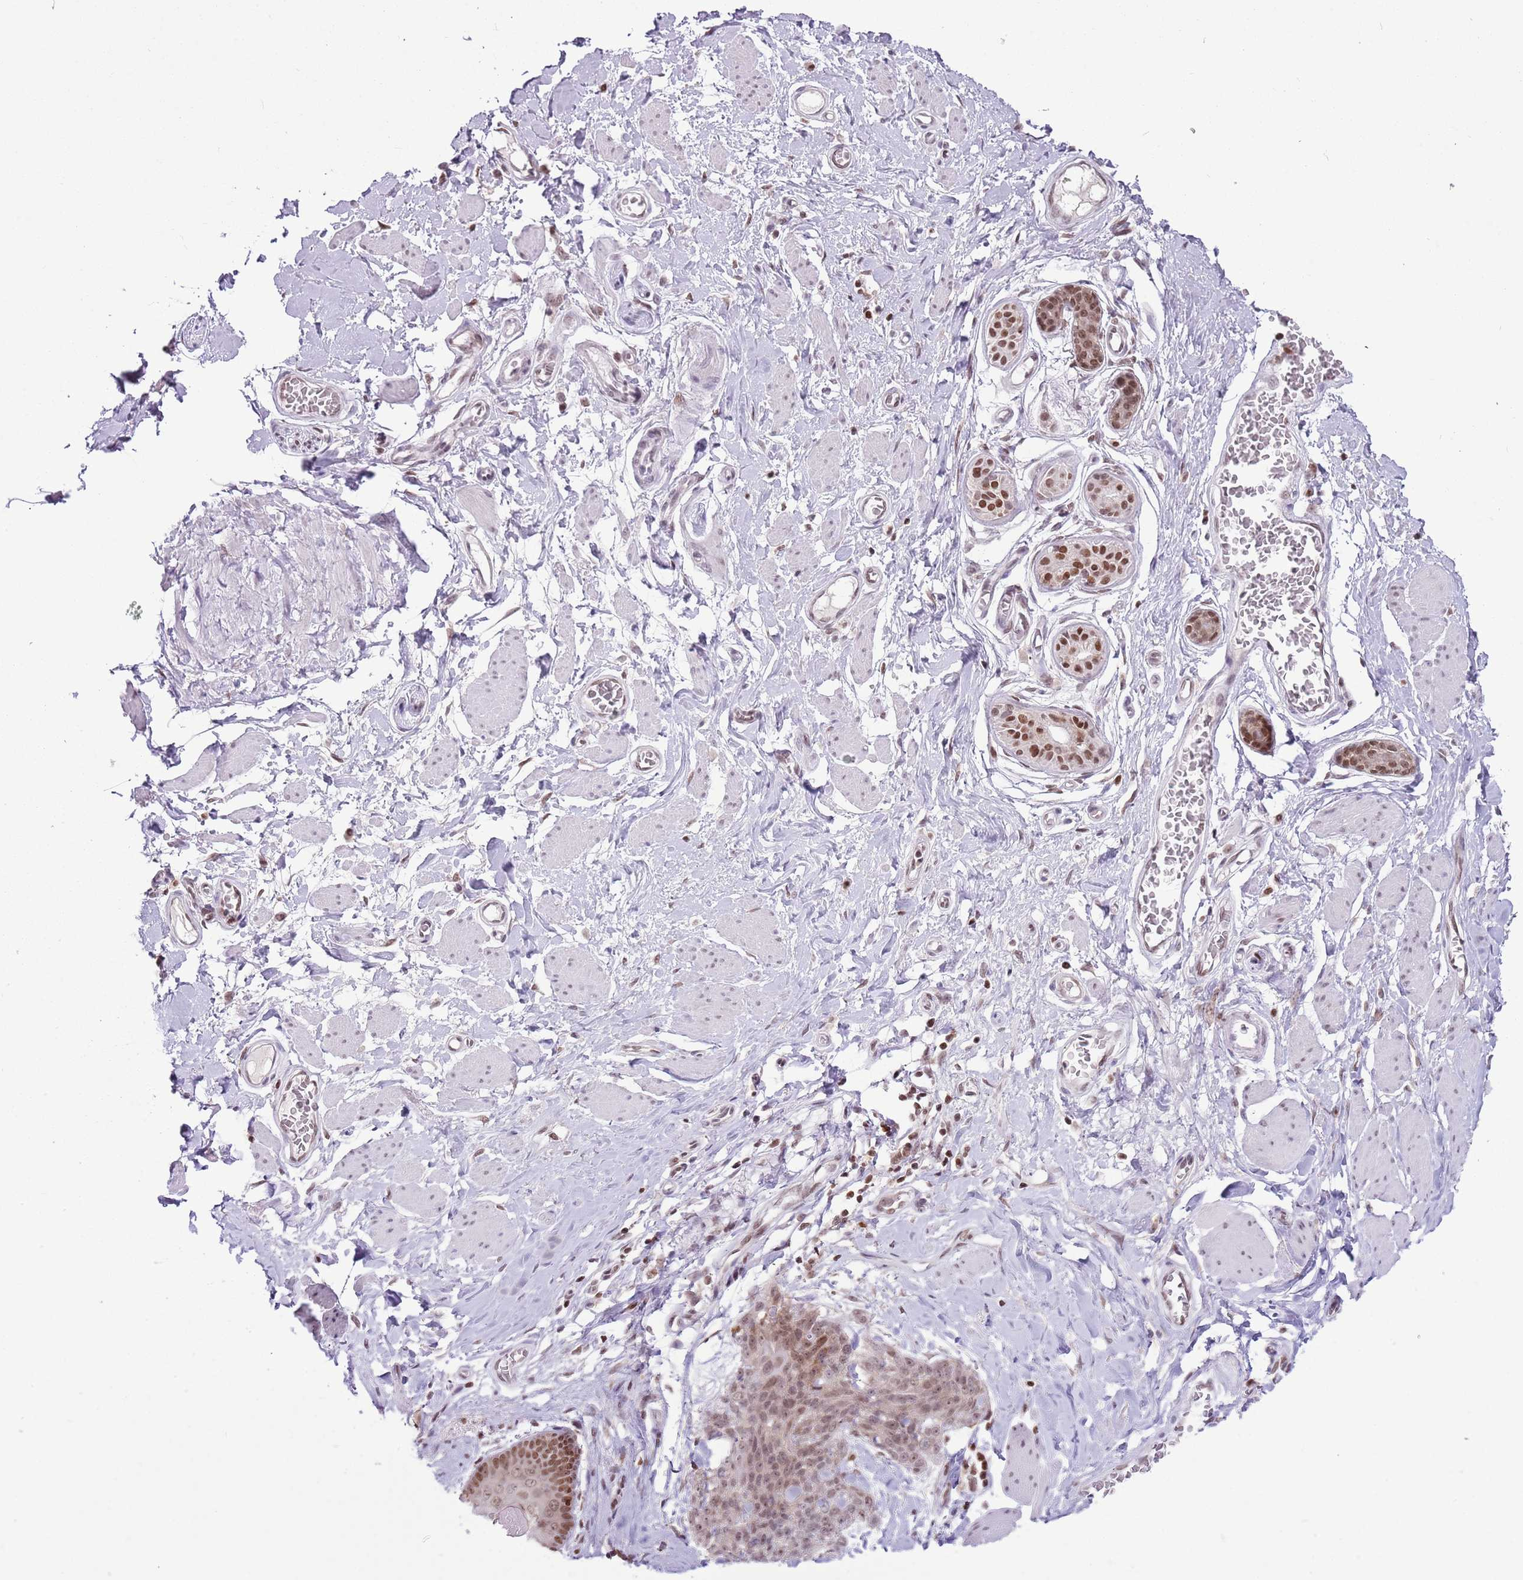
{"staining": {"intensity": "moderate", "quantity": "<25%", "location": "nuclear"}, "tissue": "skin cancer", "cell_type": "Tumor cells", "image_type": "cancer", "snomed": [{"axis": "morphology", "description": "Squamous cell carcinoma, NOS"}, {"axis": "topography", "description": "Skin"}, {"axis": "topography", "description": "Vulva"}], "caption": "Approximately <25% of tumor cells in human skin cancer demonstrate moderate nuclear protein staining as visualized by brown immunohistochemical staining.", "gene": "SELENOH", "patient": {"sex": "female", "age": 85}}